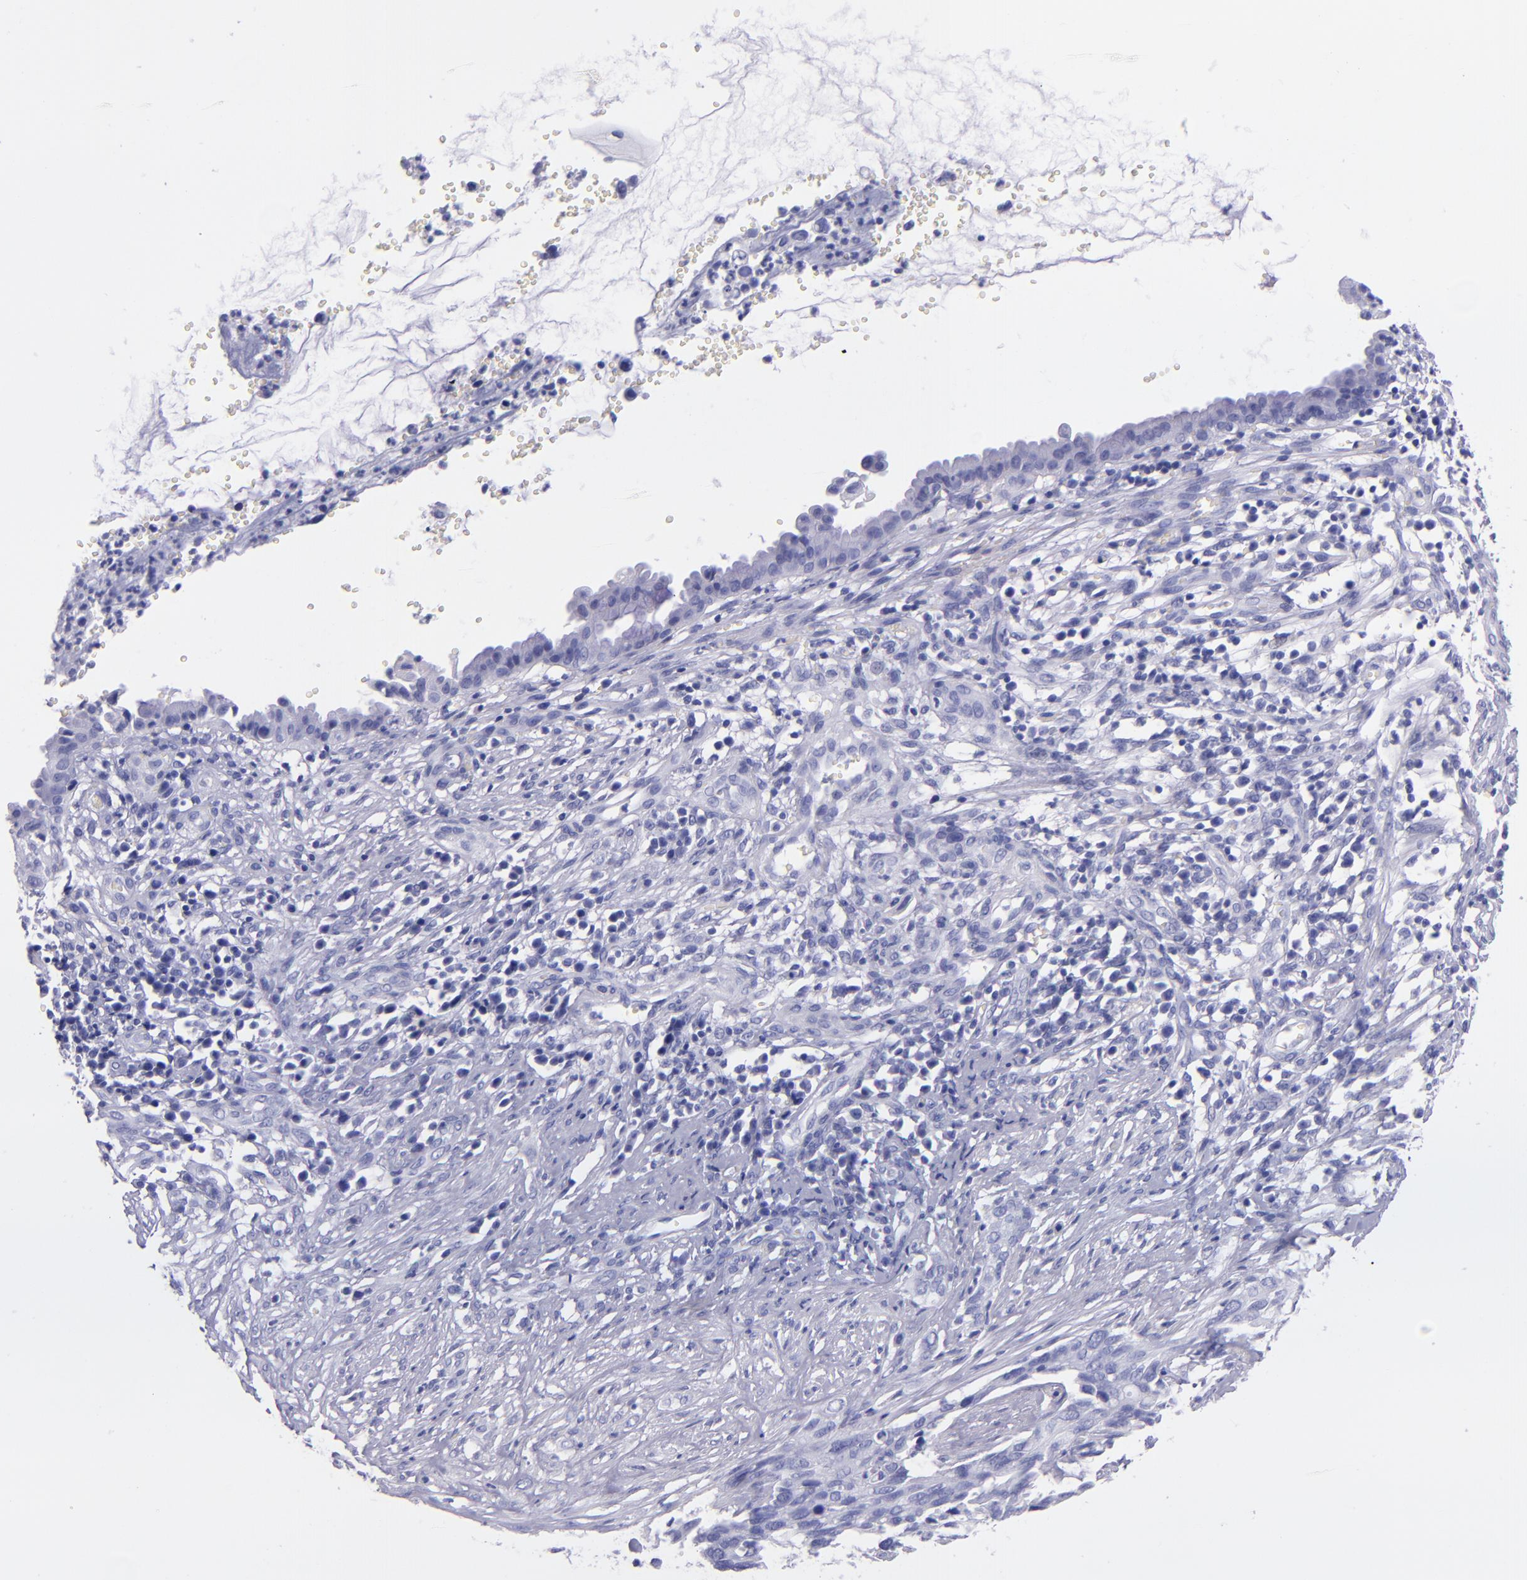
{"staining": {"intensity": "negative", "quantity": "none", "location": "none"}, "tissue": "cervical cancer", "cell_type": "Tumor cells", "image_type": "cancer", "snomed": [{"axis": "morphology", "description": "Normal tissue, NOS"}, {"axis": "morphology", "description": "Squamous cell carcinoma, NOS"}, {"axis": "topography", "description": "Cervix"}], "caption": "This is an immunohistochemistry (IHC) histopathology image of cervical cancer. There is no positivity in tumor cells.", "gene": "SFTPA2", "patient": {"sex": "female", "age": 45}}